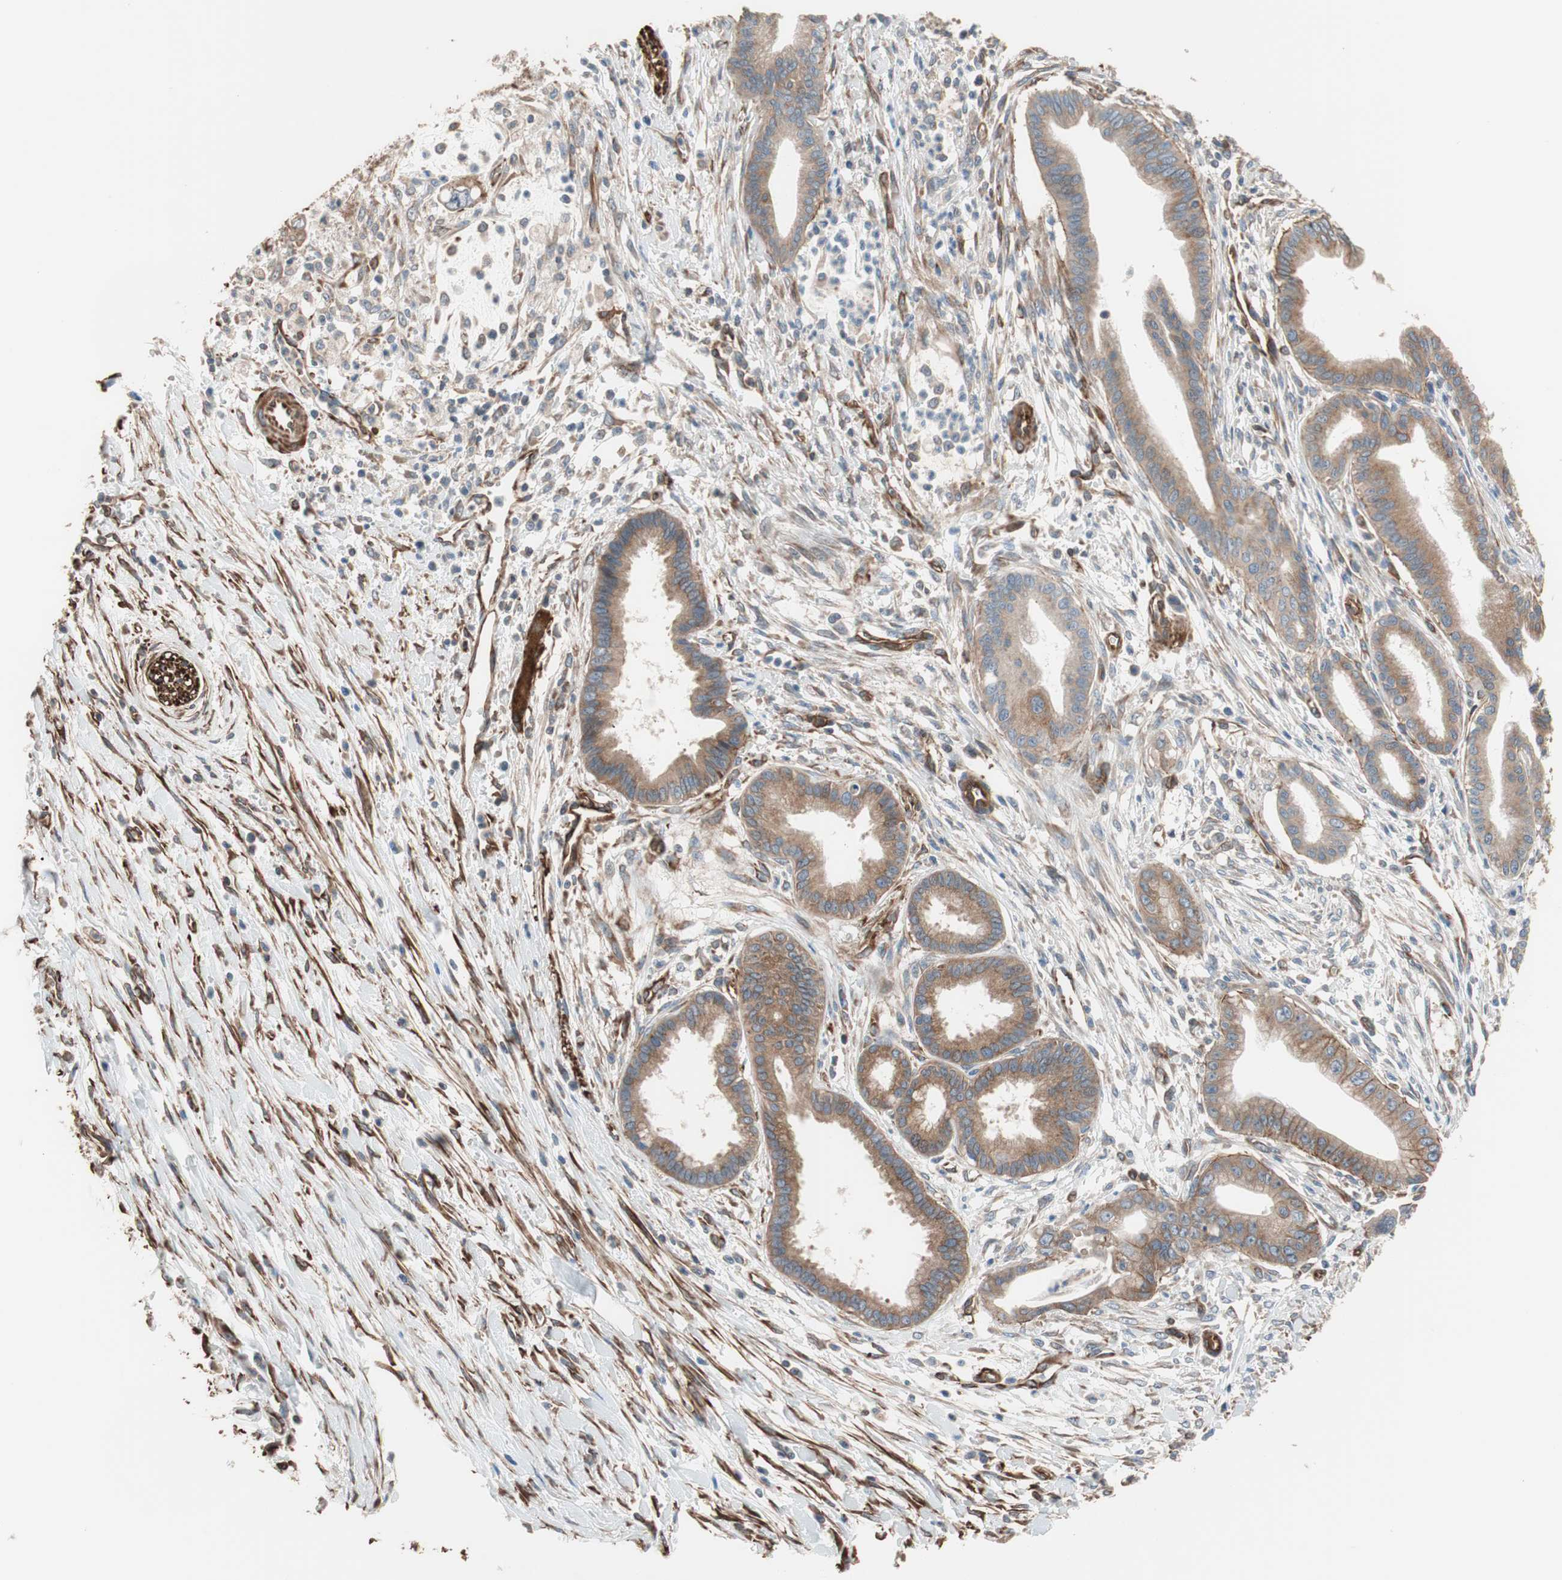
{"staining": {"intensity": "moderate", "quantity": ">75%", "location": "cytoplasmic/membranous"}, "tissue": "pancreatic cancer", "cell_type": "Tumor cells", "image_type": "cancer", "snomed": [{"axis": "morphology", "description": "Adenocarcinoma, NOS"}, {"axis": "topography", "description": "Pancreas"}], "caption": "Immunohistochemical staining of human adenocarcinoma (pancreatic) shows medium levels of moderate cytoplasmic/membranous staining in about >75% of tumor cells. The protein of interest is shown in brown color, while the nuclei are stained blue.", "gene": "GPSM2", "patient": {"sex": "male", "age": 59}}